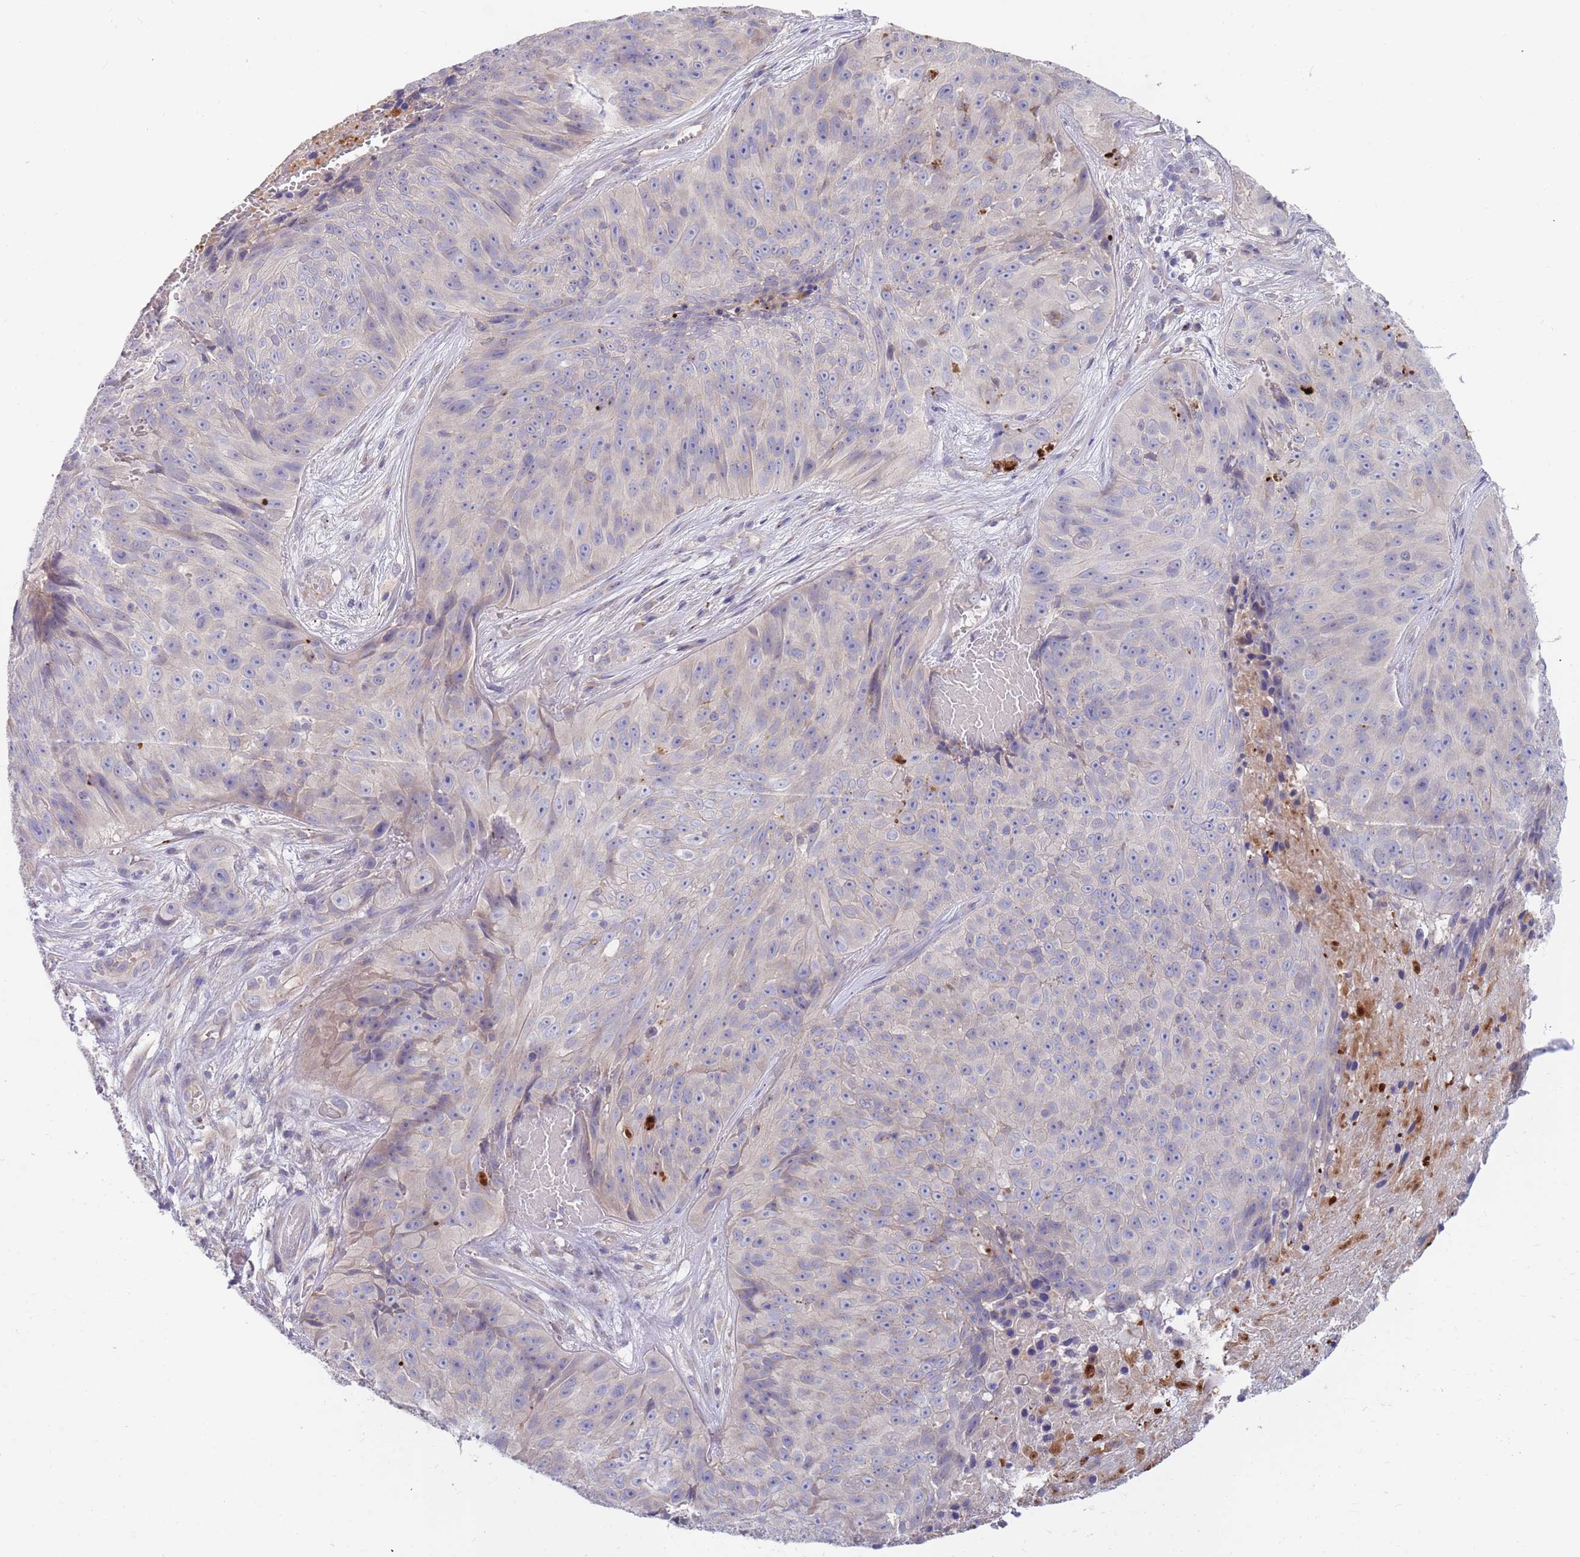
{"staining": {"intensity": "negative", "quantity": "none", "location": "none"}, "tissue": "skin cancer", "cell_type": "Tumor cells", "image_type": "cancer", "snomed": [{"axis": "morphology", "description": "Squamous cell carcinoma, NOS"}, {"axis": "topography", "description": "Skin"}], "caption": "A histopathology image of skin cancer stained for a protein exhibits no brown staining in tumor cells. The staining is performed using DAB (3,3'-diaminobenzidine) brown chromogen with nuclei counter-stained in using hematoxylin.", "gene": "BORCS5", "patient": {"sex": "female", "age": 87}}